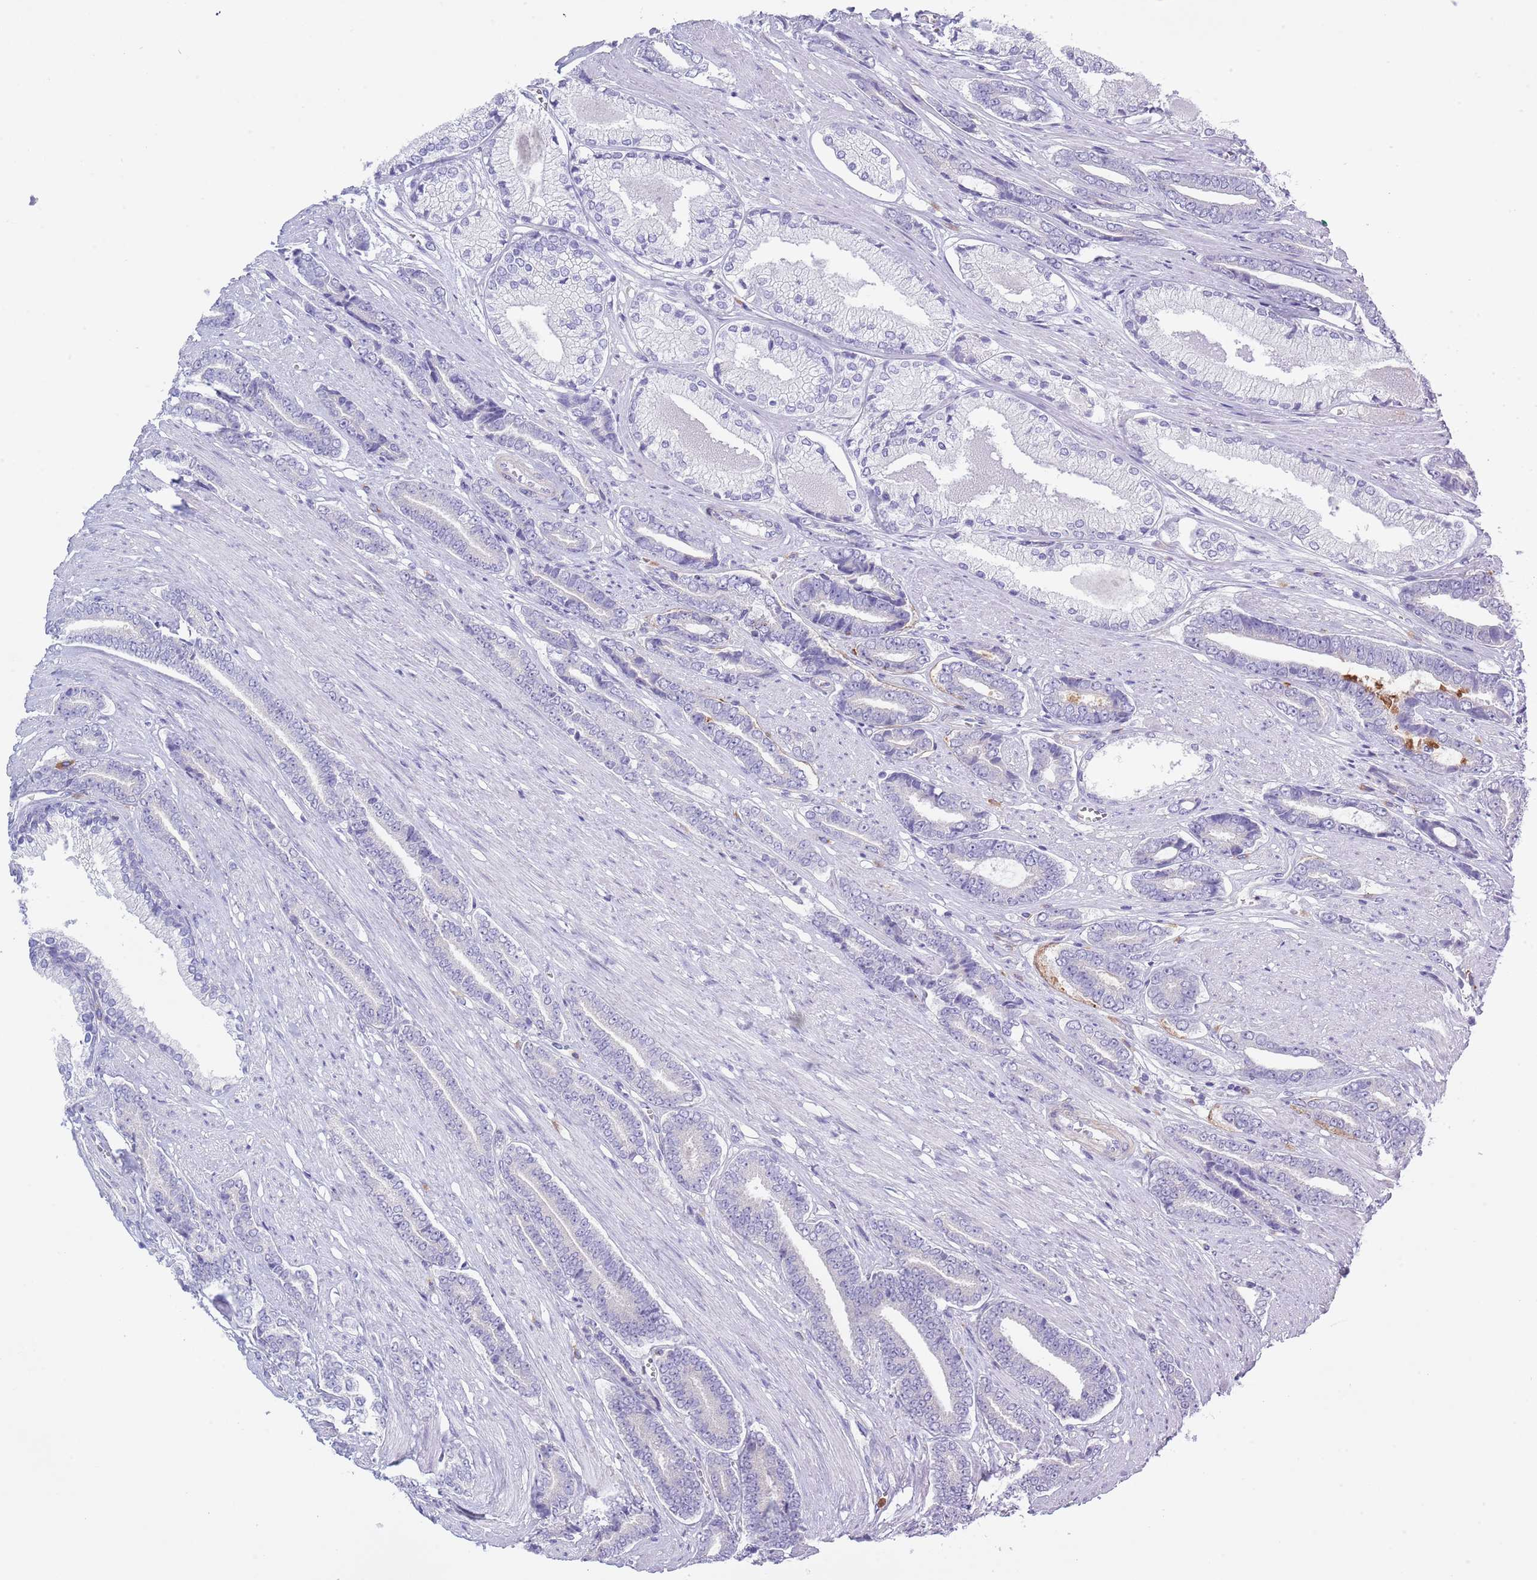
{"staining": {"intensity": "negative", "quantity": "none", "location": "none"}, "tissue": "prostate cancer", "cell_type": "Tumor cells", "image_type": "cancer", "snomed": [{"axis": "morphology", "description": "Adenocarcinoma, NOS"}, {"axis": "topography", "description": "Prostate and seminal vesicle, NOS"}], "caption": "IHC histopathology image of neoplastic tissue: human prostate adenocarcinoma stained with DAB (3,3'-diaminobenzidine) displays no significant protein expression in tumor cells.", "gene": "ZFP2", "patient": {"sex": "male", "age": 76}}